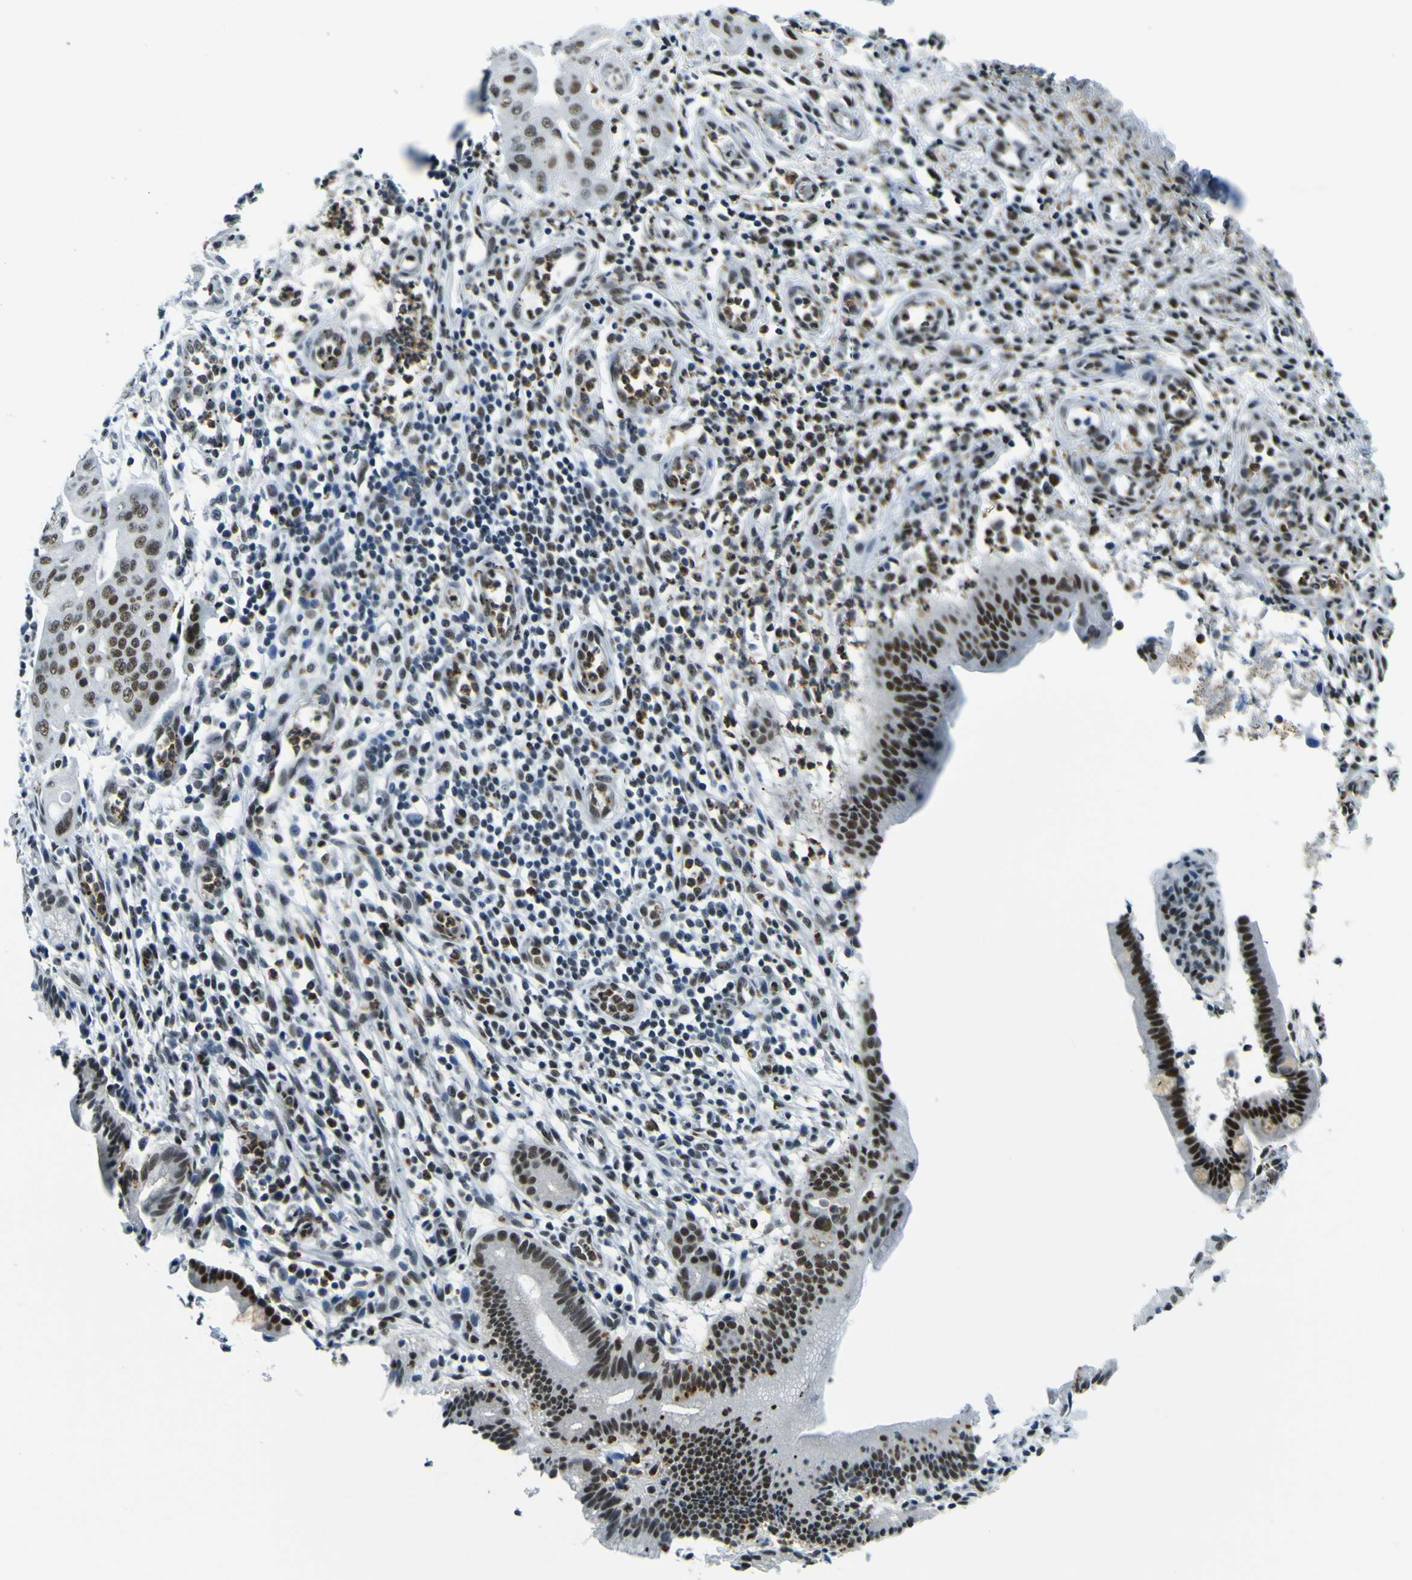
{"staining": {"intensity": "strong", "quantity": ">75%", "location": "nuclear"}, "tissue": "pancreatic cancer", "cell_type": "Tumor cells", "image_type": "cancer", "snomed": [{"axis": "morphology", "description": "Adenocarcinoma, NOS"}, {"axis": "topography", "description": "Pancreas"}], "caption": "Adenocarcinoma (pancreatic) stained with a protein marker shows strong staining in tumor cells.", "gene": "CEBPG", "patient": {"sex": "female", "age": 75}}